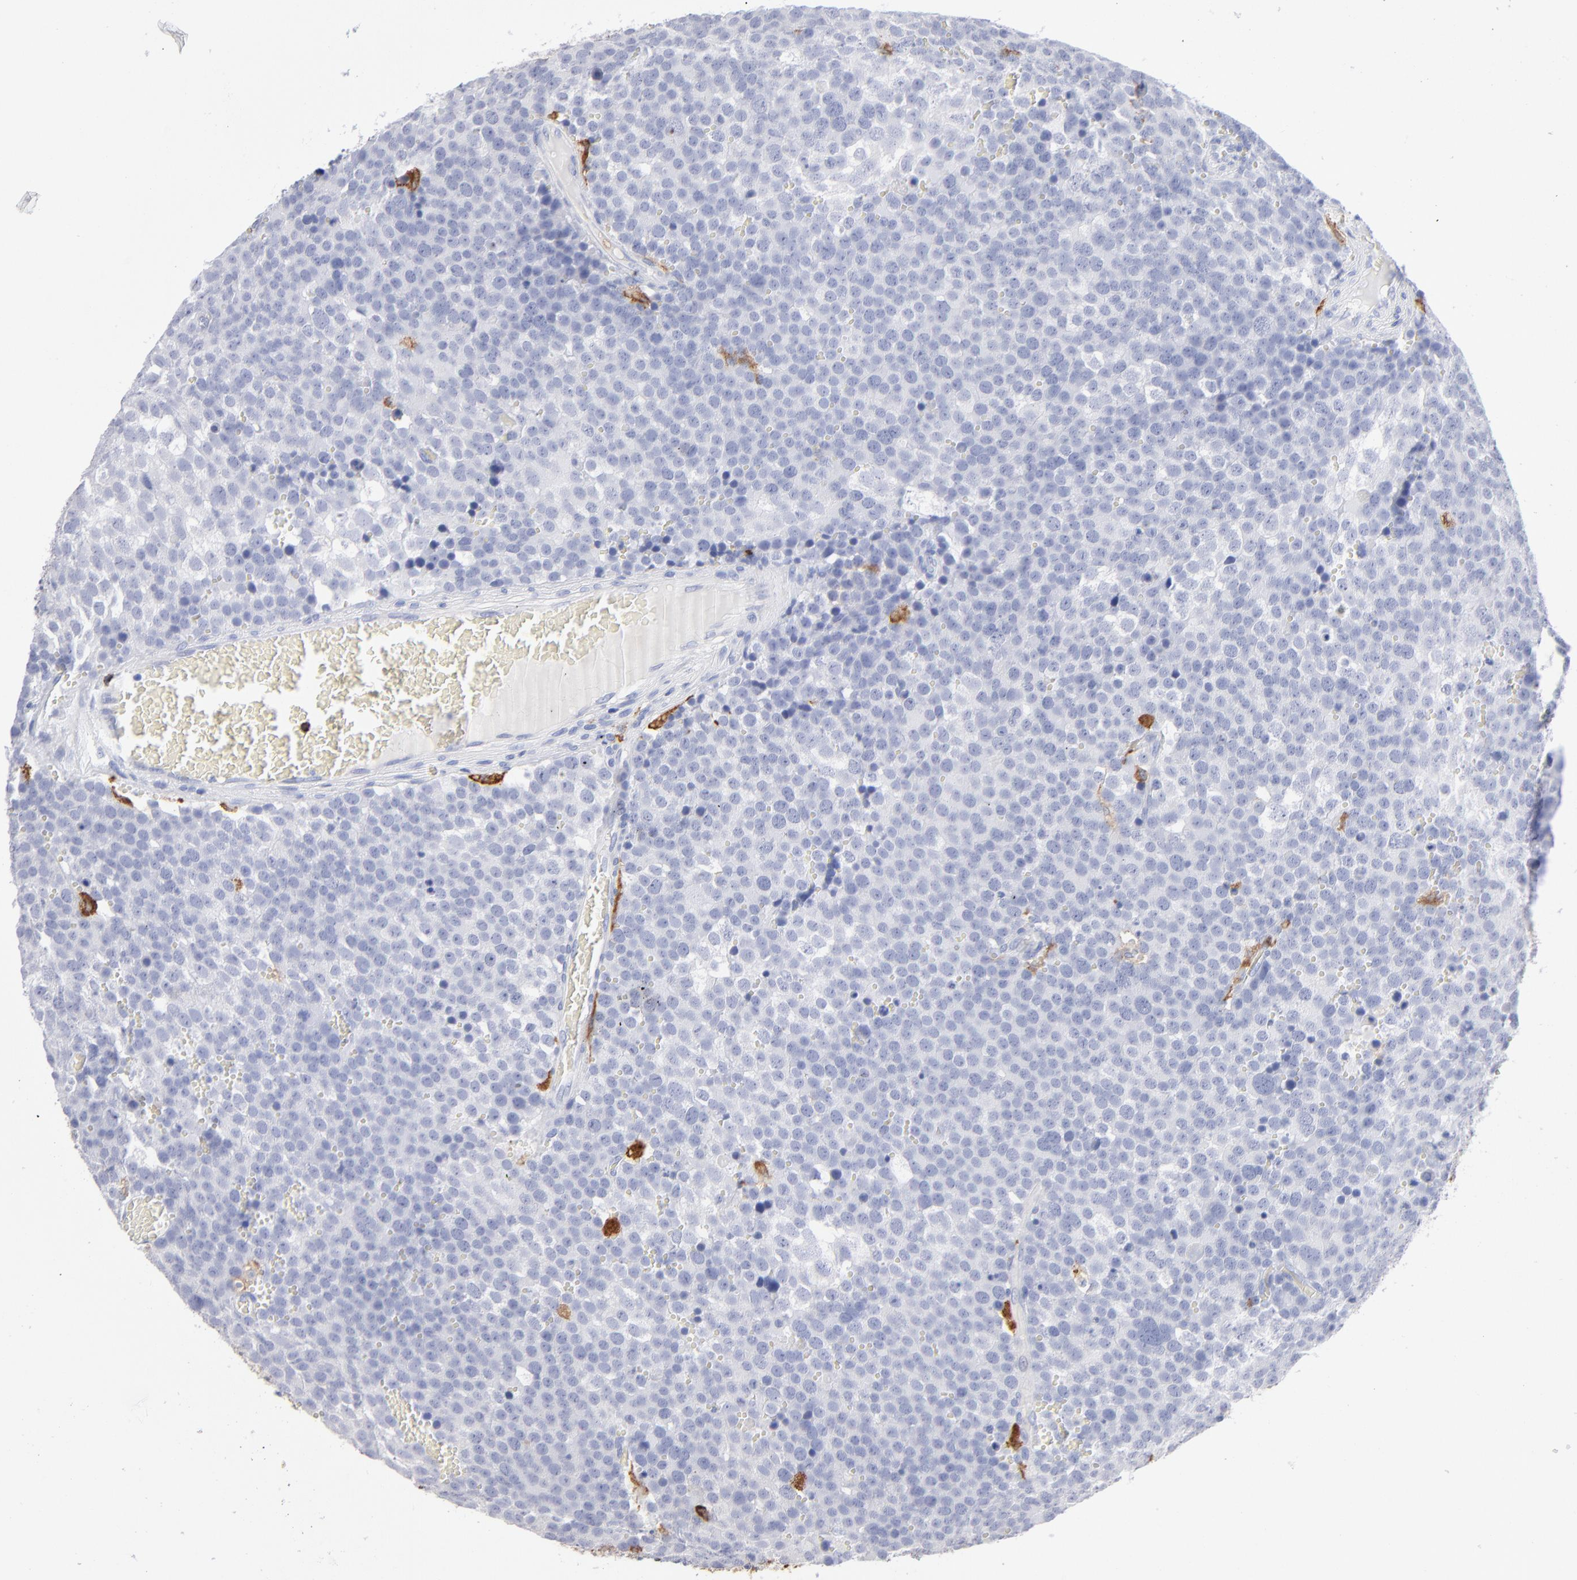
{"staining": {"intensity": "negative", "quantity": "none", "location": "none"}, "tissue": "testis cancer", "cell_type": "Tumor cells", "image_type": "cancer", "snomed": [{"axis": "morphology", "description": "Seminoma, NOS"}, {"axis": "topography", "description": "Testis"}], "caption": "Protein analysis of testis cancer (seminoma) exhibits no significant expression in tumor cells.", "gene": "CD180", "patient": {"sex": "male", "age": 71}}